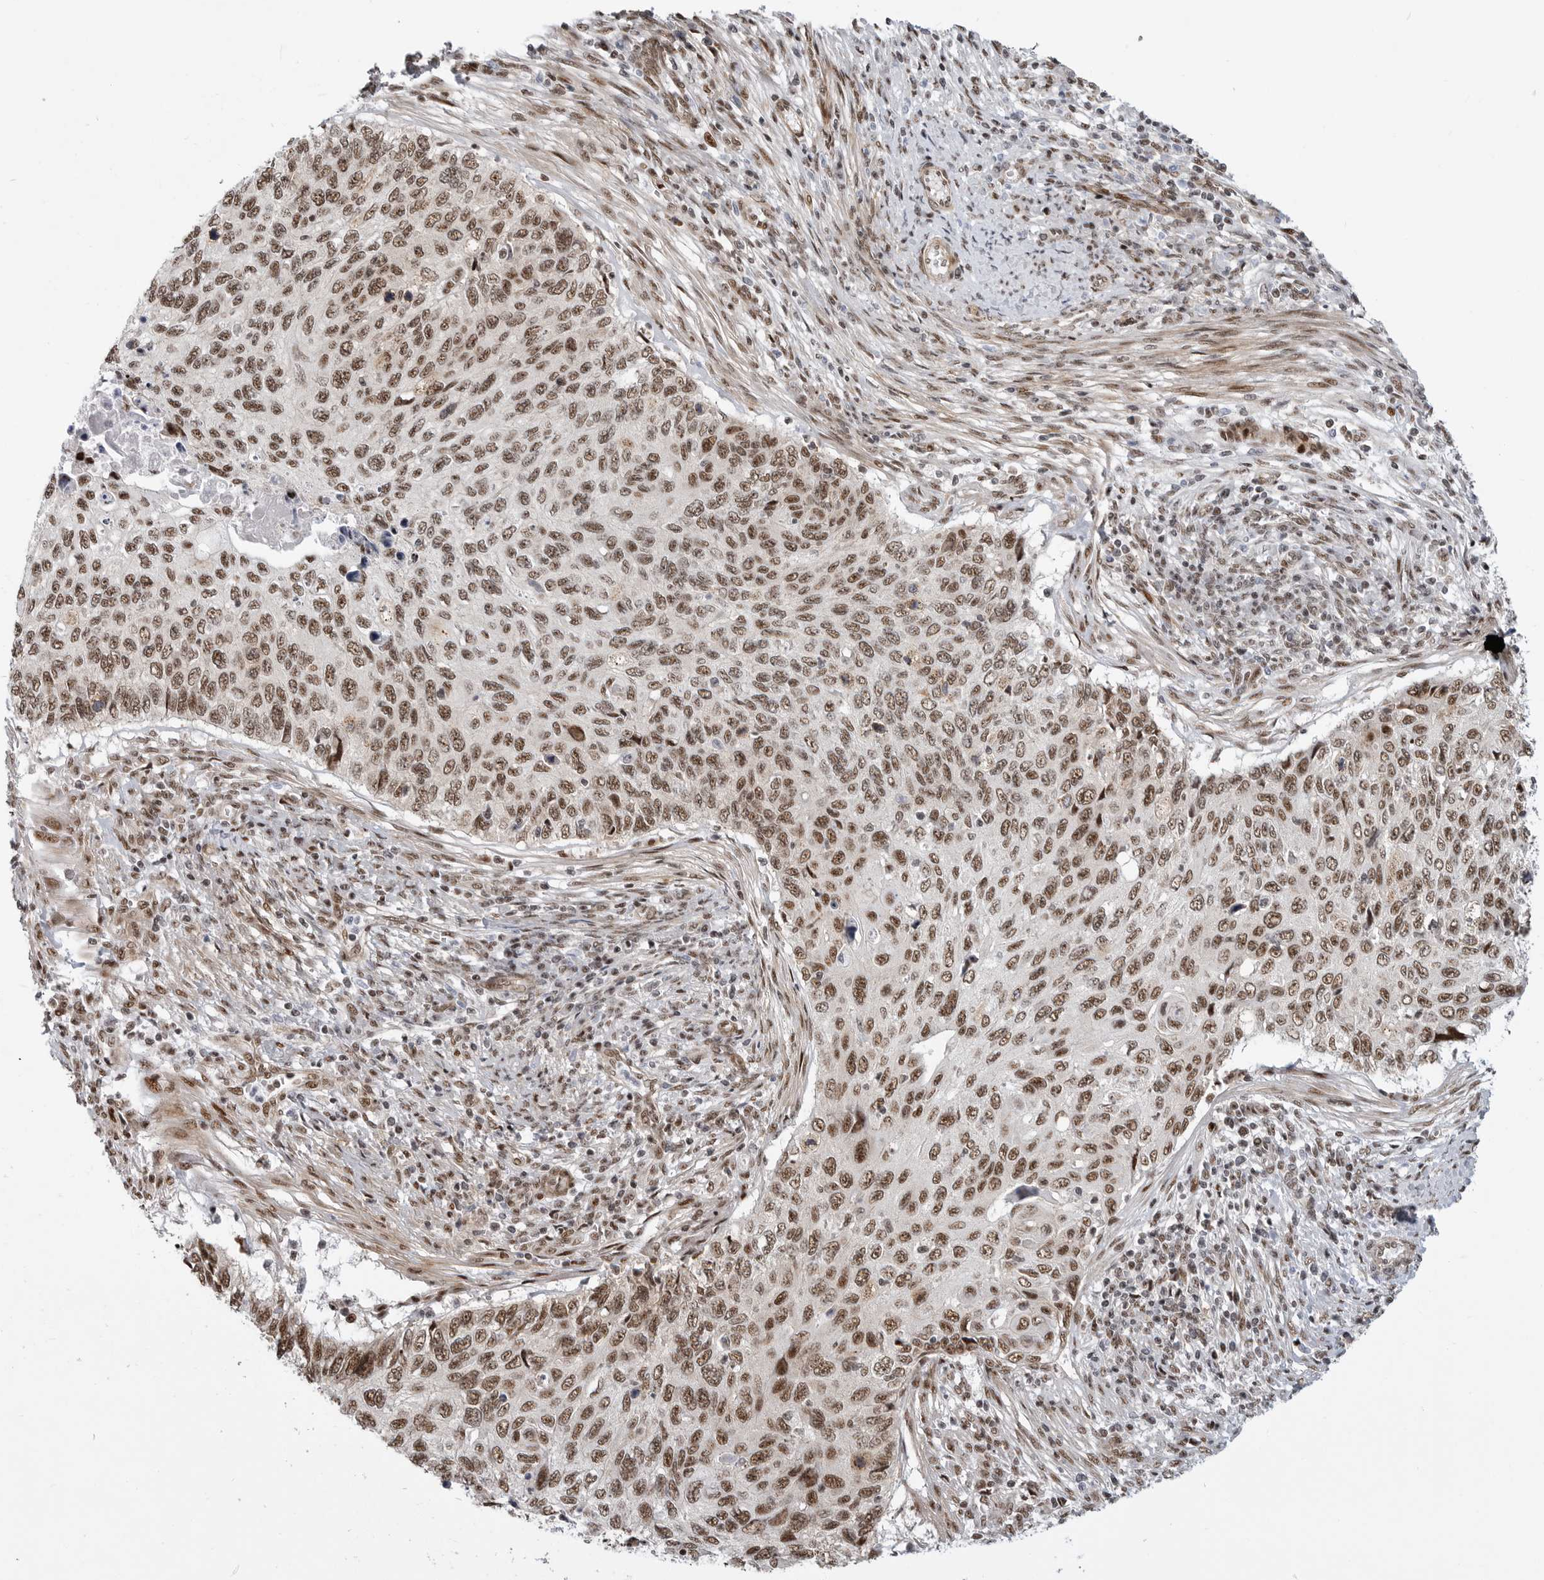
{"staining": {"intensity": "moderate", "quantity": ">75%", "location": "nuclear"}, "tissue": "cervical cancer", "cell_type": "Tumor cells", "image_type": "cancer", "snomed": [{"axis": "morphology", "description": "Squamous cell carcinoma, NOS"}, {"axis": "topography", "description": "Cervix"}], "caption": "Immunohistochemistry photomicrograph of neoplastic tissue: cervical cancer (squamous cell carcinoma) stained using immunohistochemistry (IHC) displays medium levels of moderate protein expression localized specifically in the nuclear of tumor cells, appearing as a nuclear brown color.", "gene": "GPATCH2", "patient": {"sex": "female", "age": 70}}